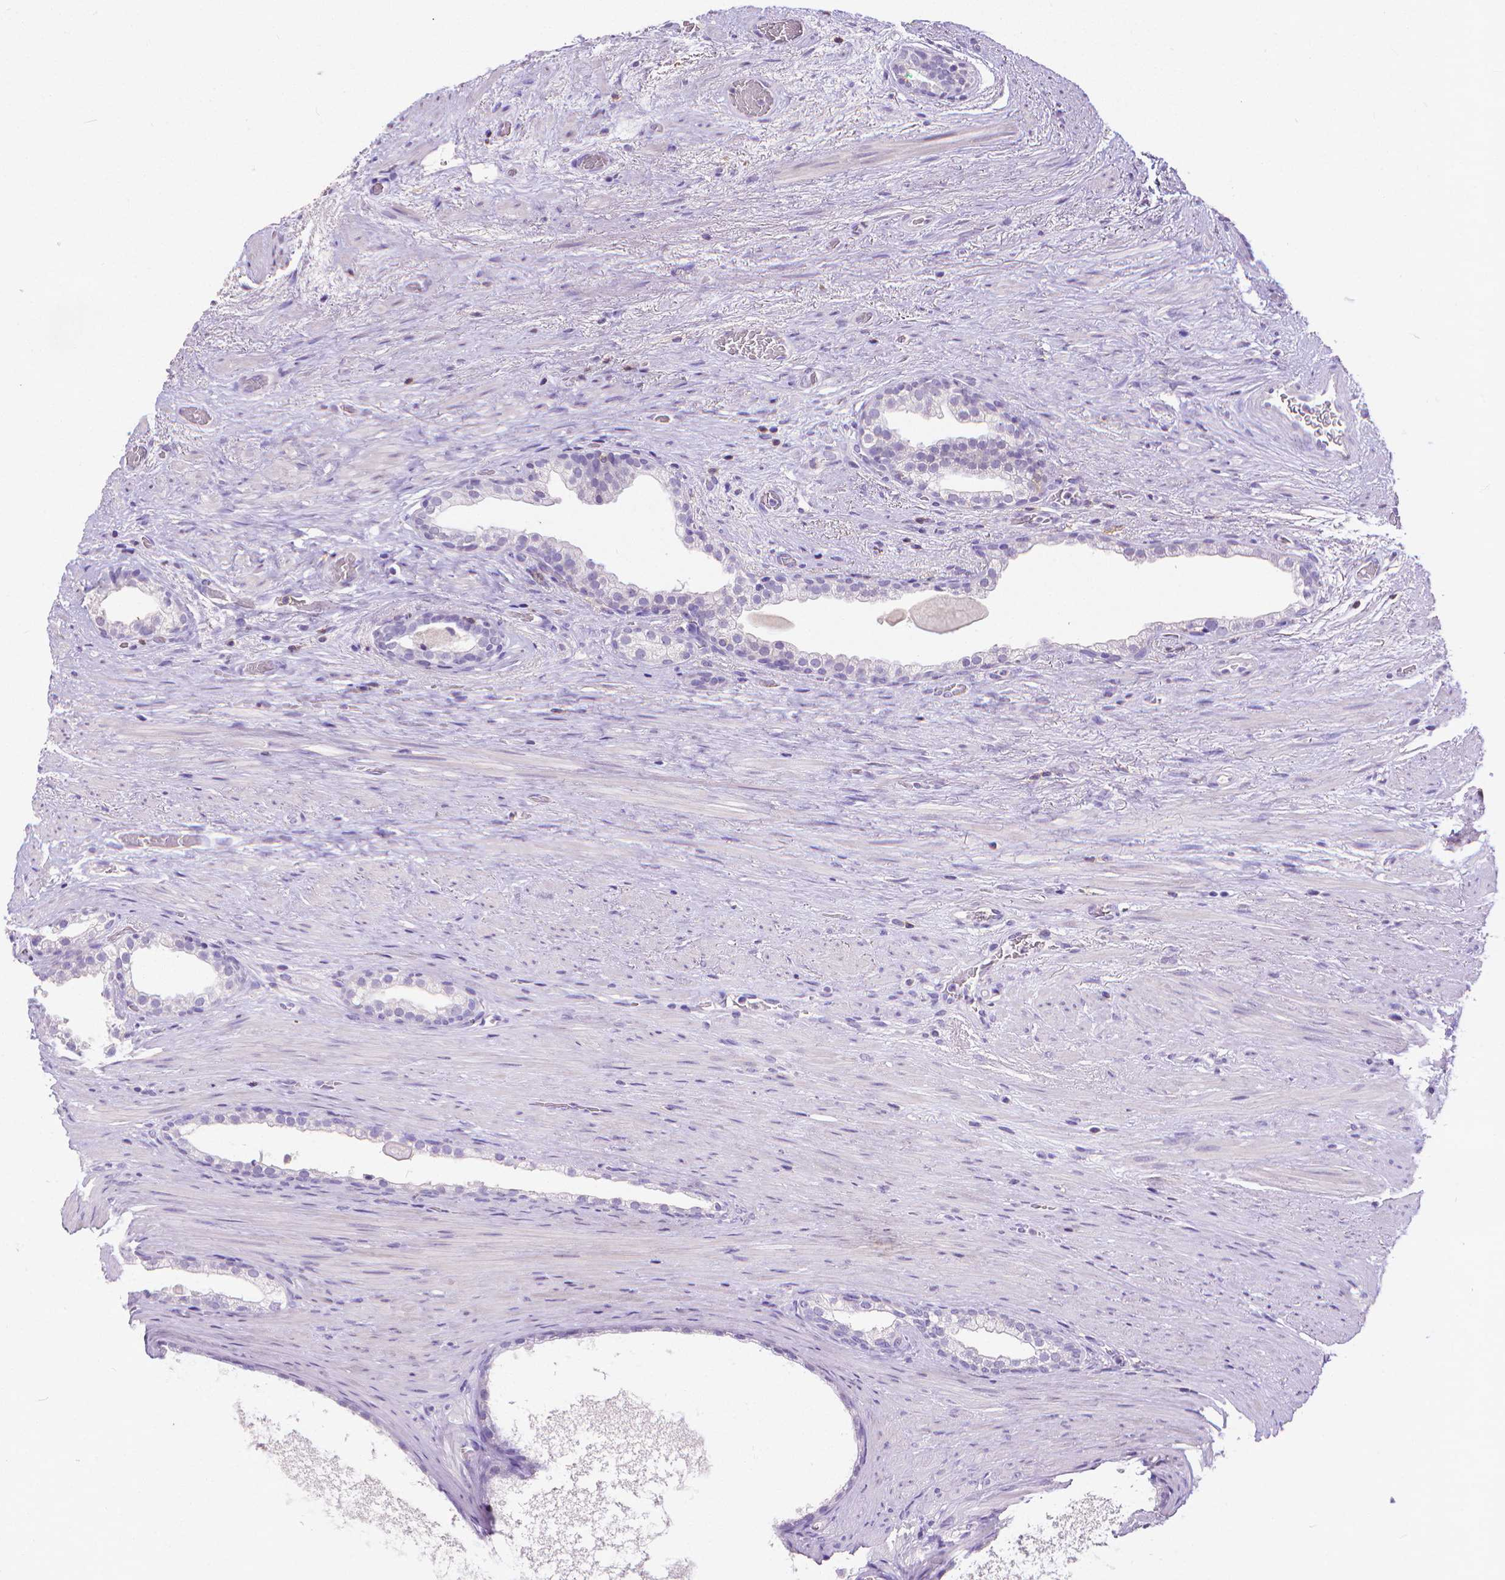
{"staining": {"intensity": "negative", "quantity": "none", "location": "none"}, "tissue": "prostate cancer", "cell_type": "Tumor cells", "image_type": "cancer", "snomed": [{"axis": "morphology", "description": "Adenocarcinoma, High grade"}, {"axis": "topography", "description": "Prostate"}], "caption": "Immunohistochemistry (IHC) of prostate cancer exhibits no expression in tumor cells.", "gene": "CD4", "patient": {"sex": "male", "age": 65}}